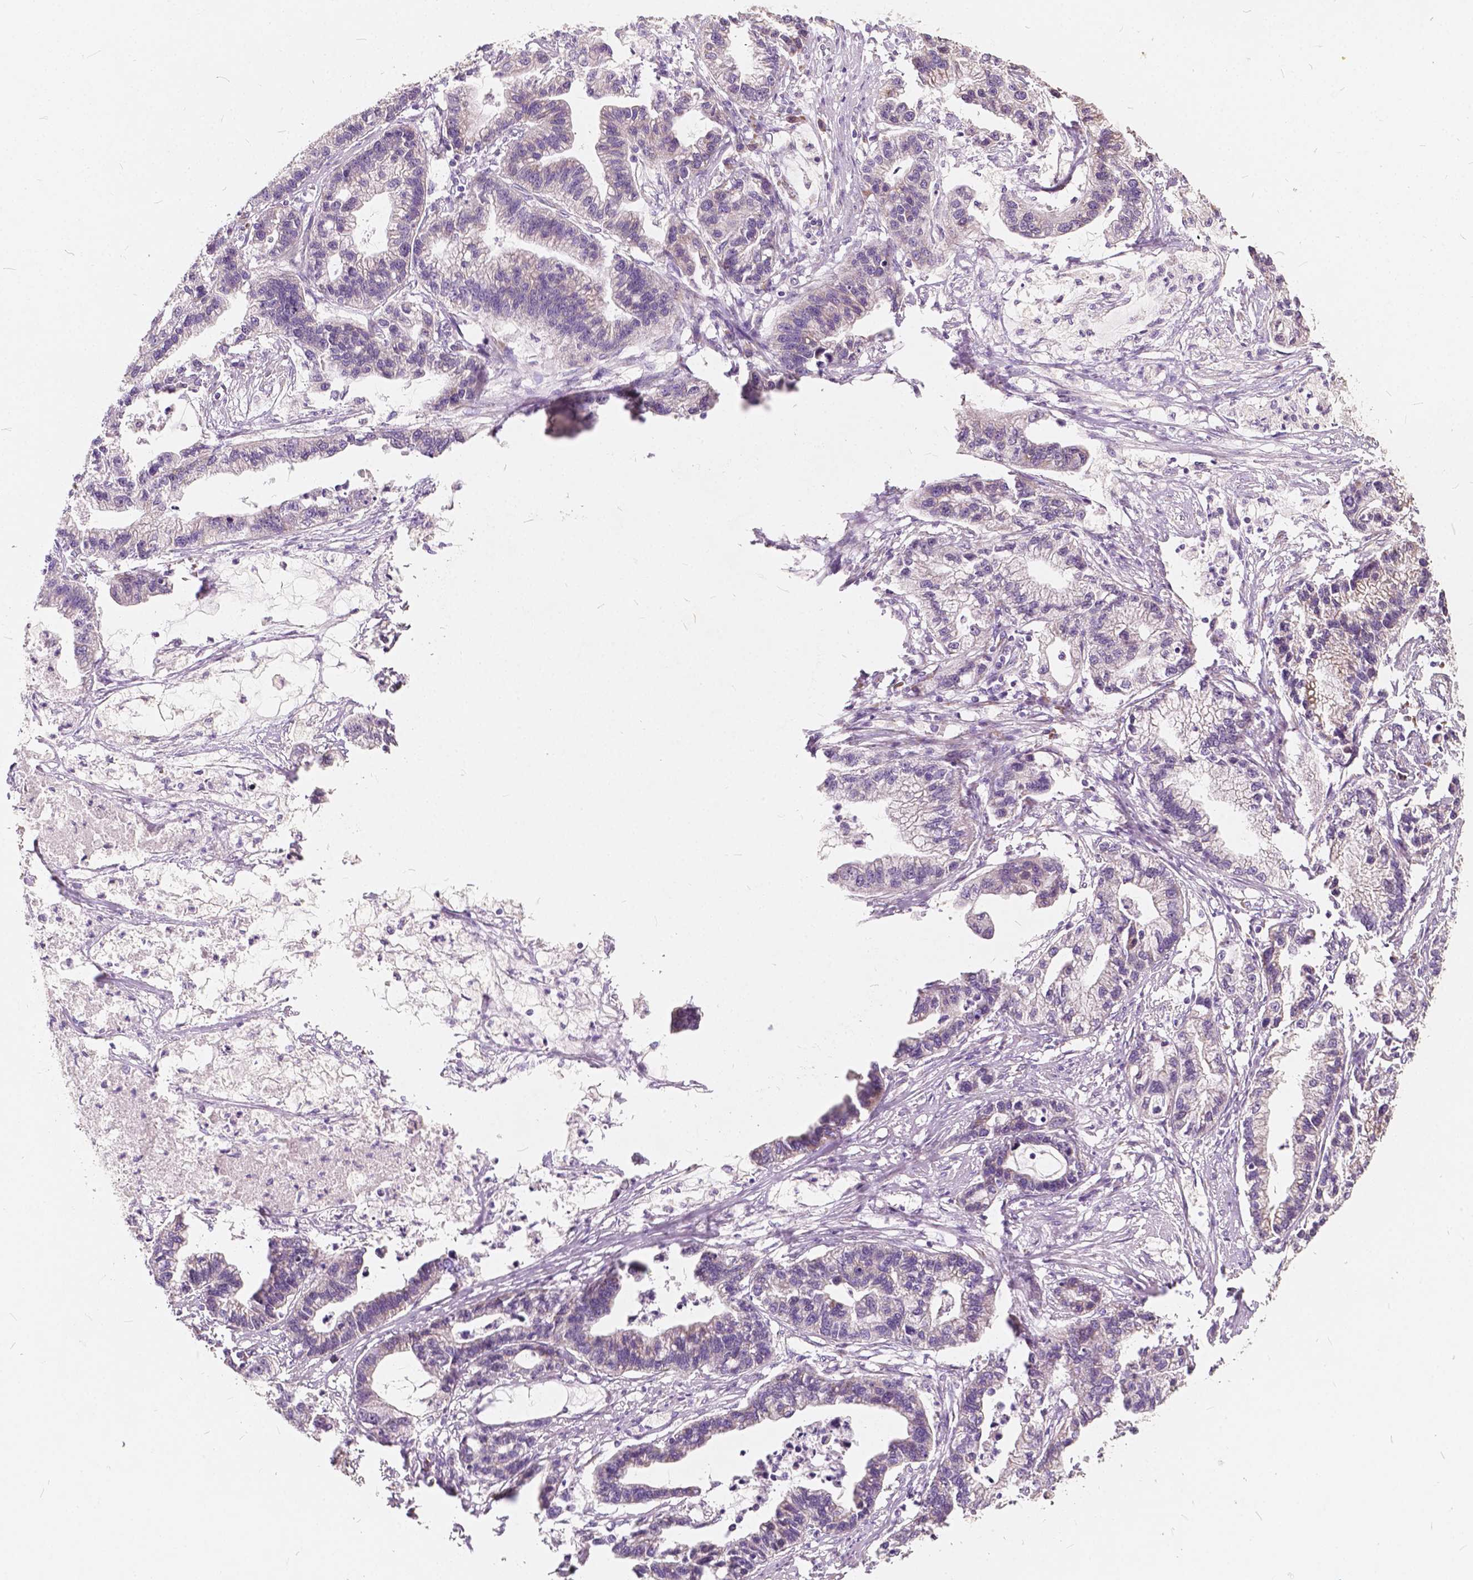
{"staining": {"intensity": "negative", "quantity": "none", "location": "none"}, "tissue": "stomach cancer", "cell_type": "Tumor cells", "image_type": "cancer", "snomed": [{"axis": "morphology", "description": "Adenocarcinoma, NOS"}, {"axis": "topography", "description": "Stomach"}], "caption": "This is an immunohistochemistry image of adenocarcinoma (stomach). There is no staining in tumor cells.", "gene": "SLC7A8", "patient": {"sex": "male", "age": 83}}